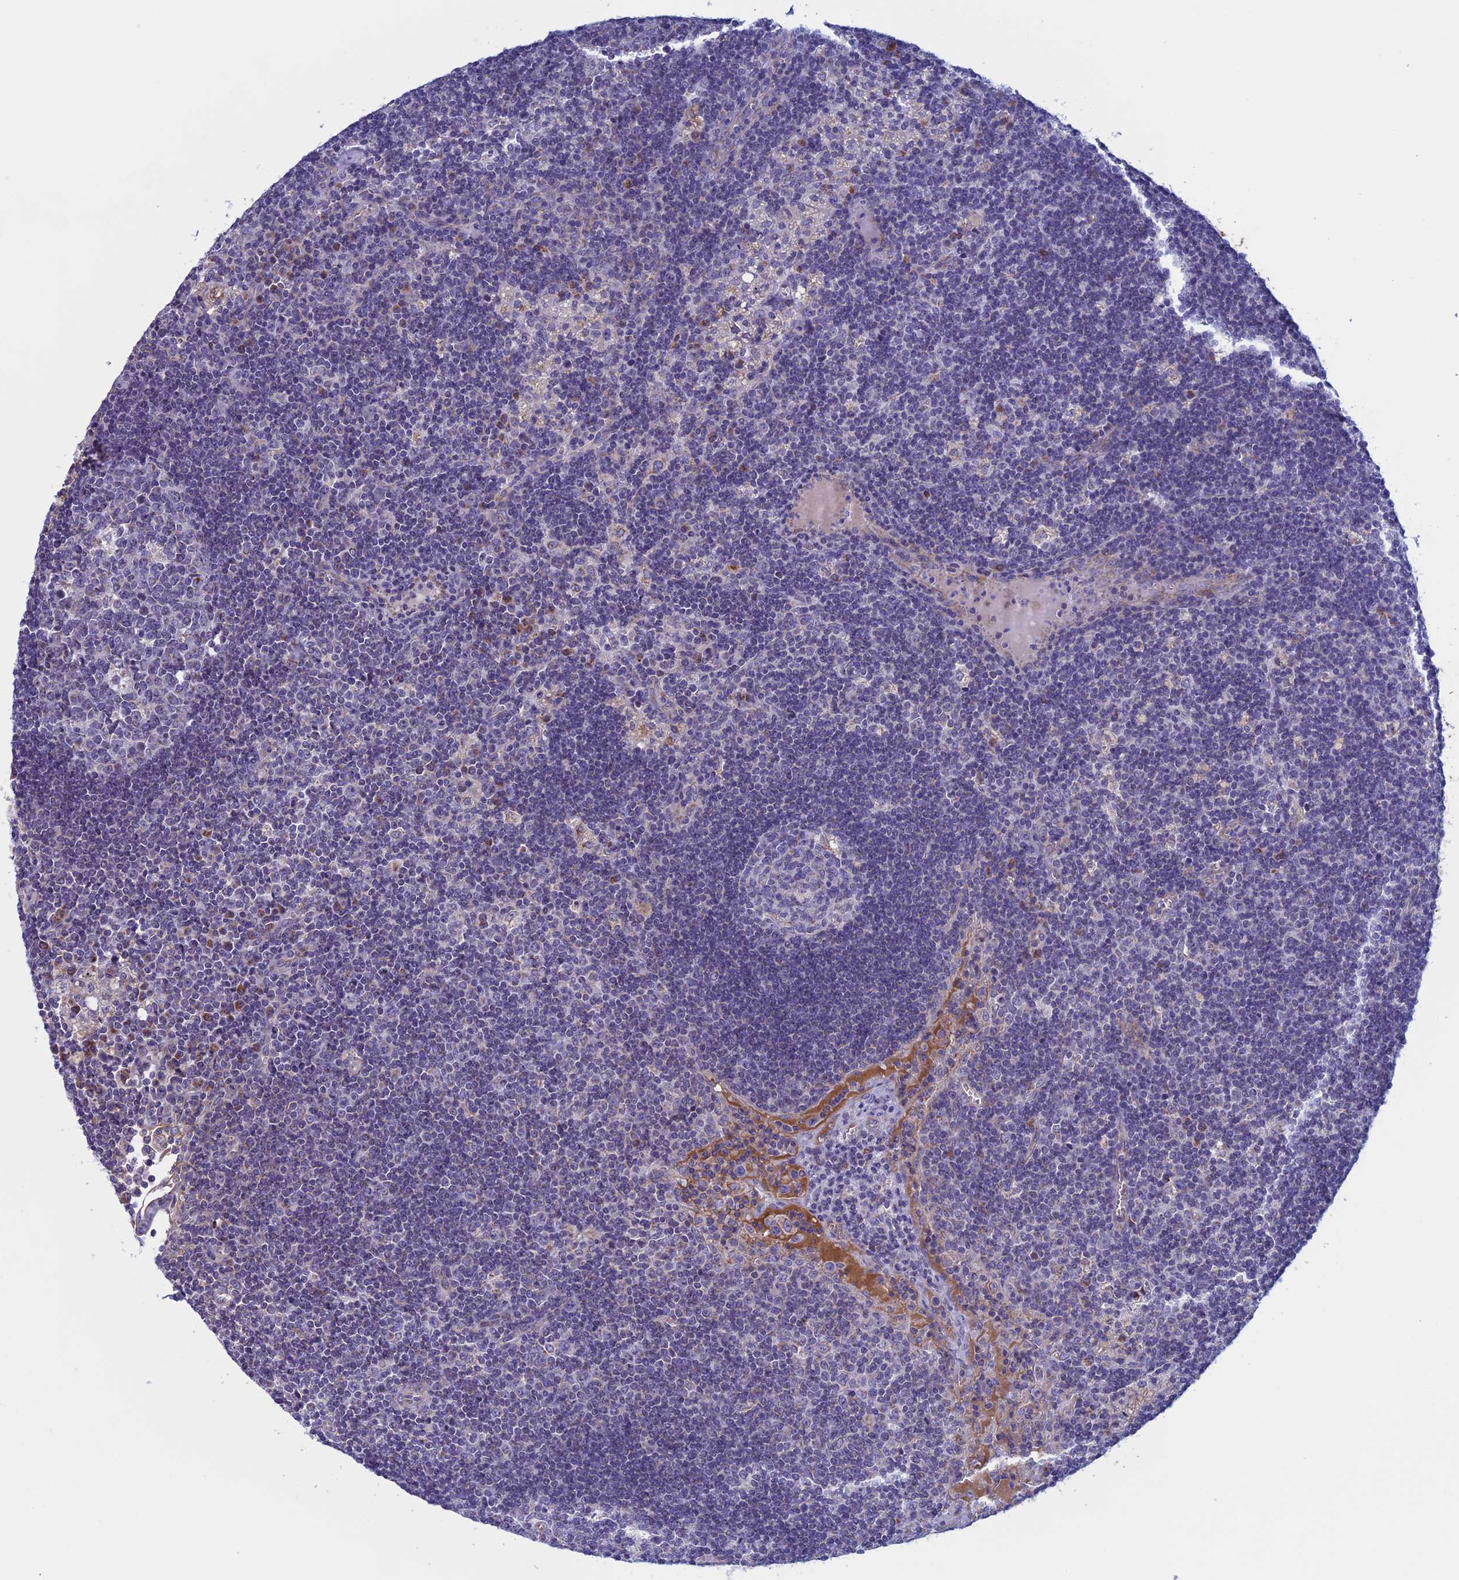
{"staining": {"intensity": "negative", "quantity": "none", "location": "none"}, "tissue": "lymph node", "cell_type": "Germinal center cells", "image_type": "normal", "snomed": [{"axis": "morphology", "description": "Normal tissue, NOS"}, {"axis": "topography", "description": "Lymph node"}], "caption": "Germinal center cells show no significant positivity in unremarkable lymph node. (DAB immunohistochemistry (IHC) with hematoxylin counter stain).", "gene": "NDUFB9", "patient": {"sex": "male", "age": 58}}